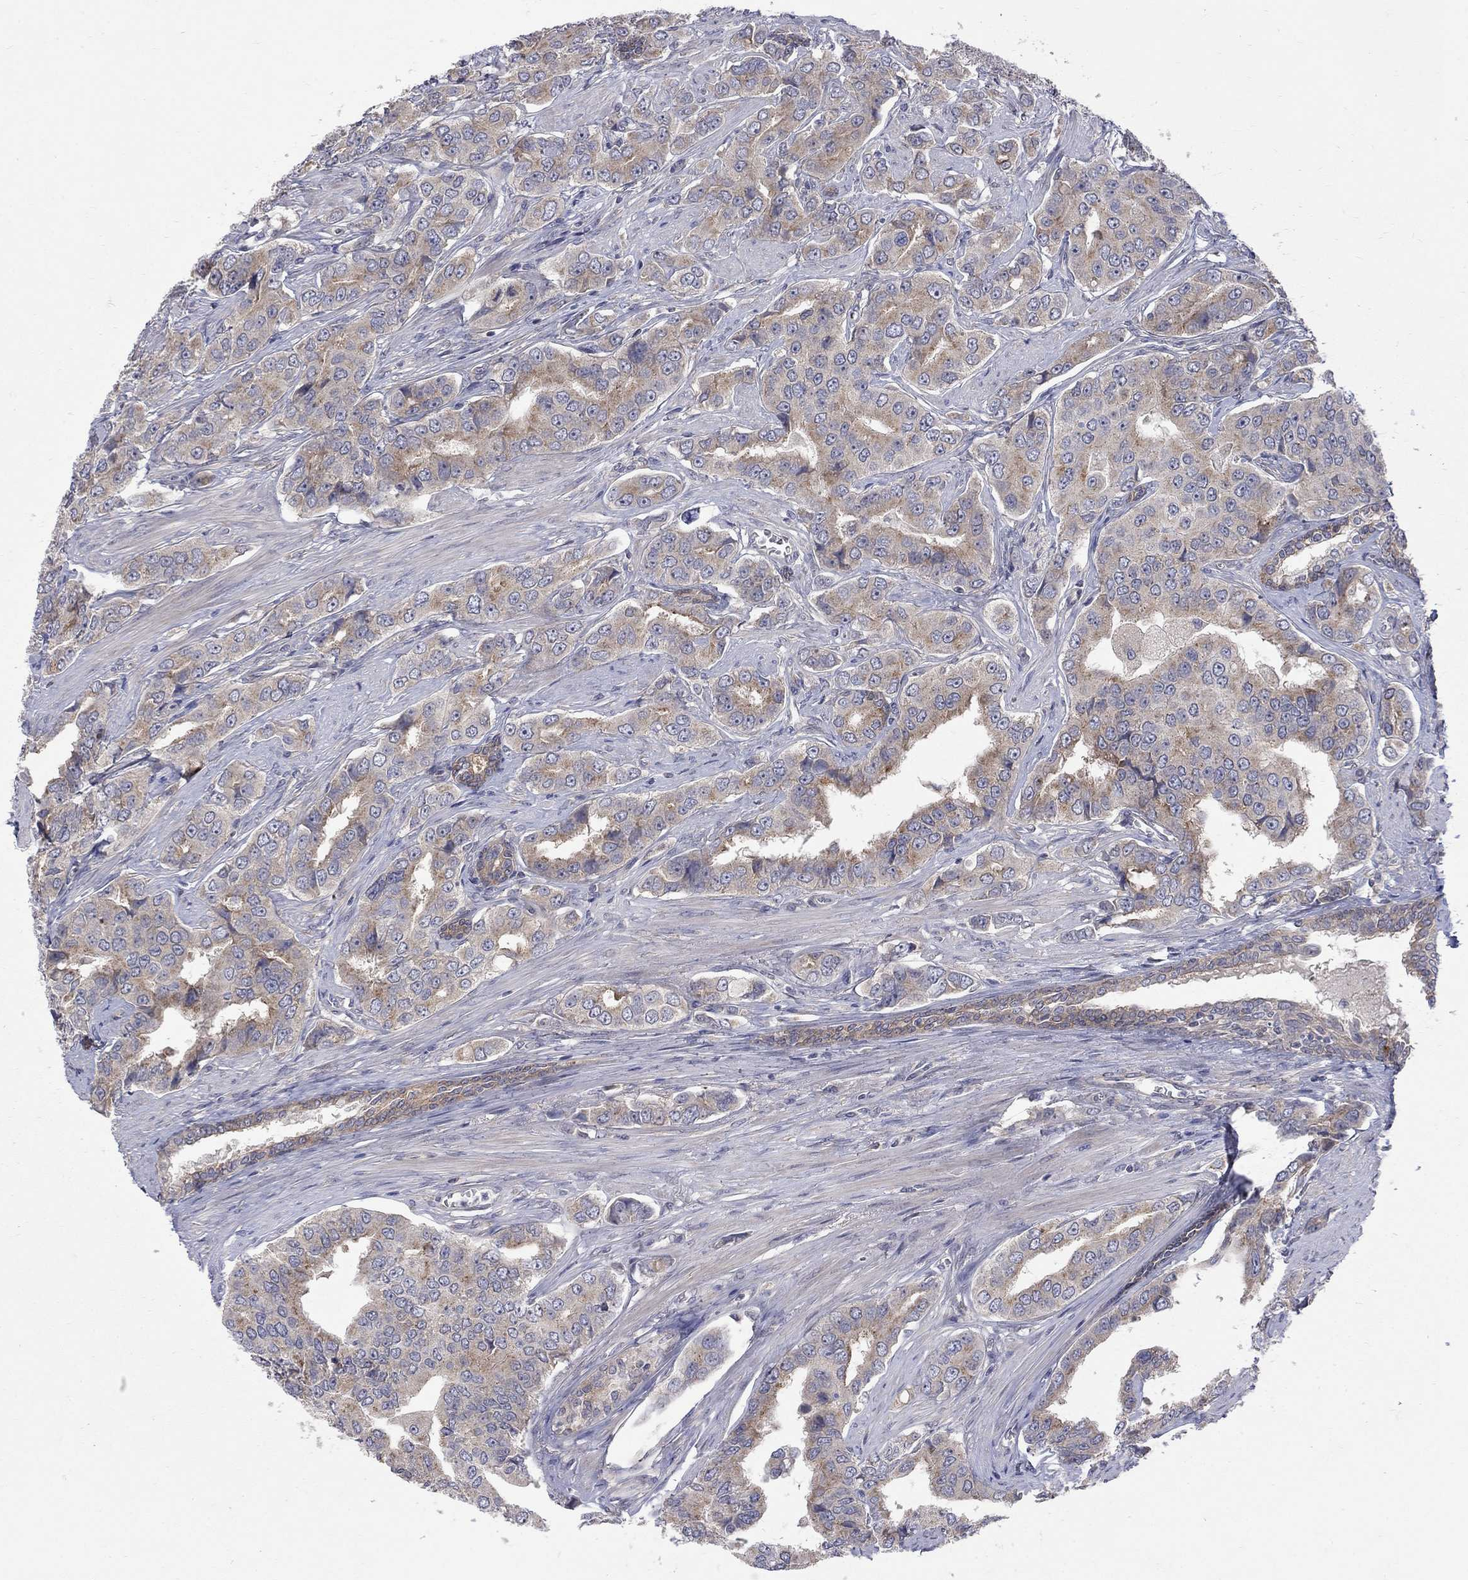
{"staining": {"intensity": "moderate", "quantity": "<25%", "location": "cytoplasmic/membranous"}, "tissue": "prostate cancer", "cell_type": "Tumor cells", "image_type": "cancer", "snomed": [{"axis": "morphology", "description": "Adenocarcinoma, NOS"}, {"axis": "topography", "description": "Prostate and seminal vesicle, NOS"}, {"axis": "topography", "description": "Prostate"}], "caption": "High-power microscopy captured an IHC histopathology image of prostate cancer (adenocarcinoma), revealing moderate cytoplasmic/membranous positivity in about <25% of tumor cells.", "gene": "SH2B1", "patient": {"sex": "male", "age": 69}}